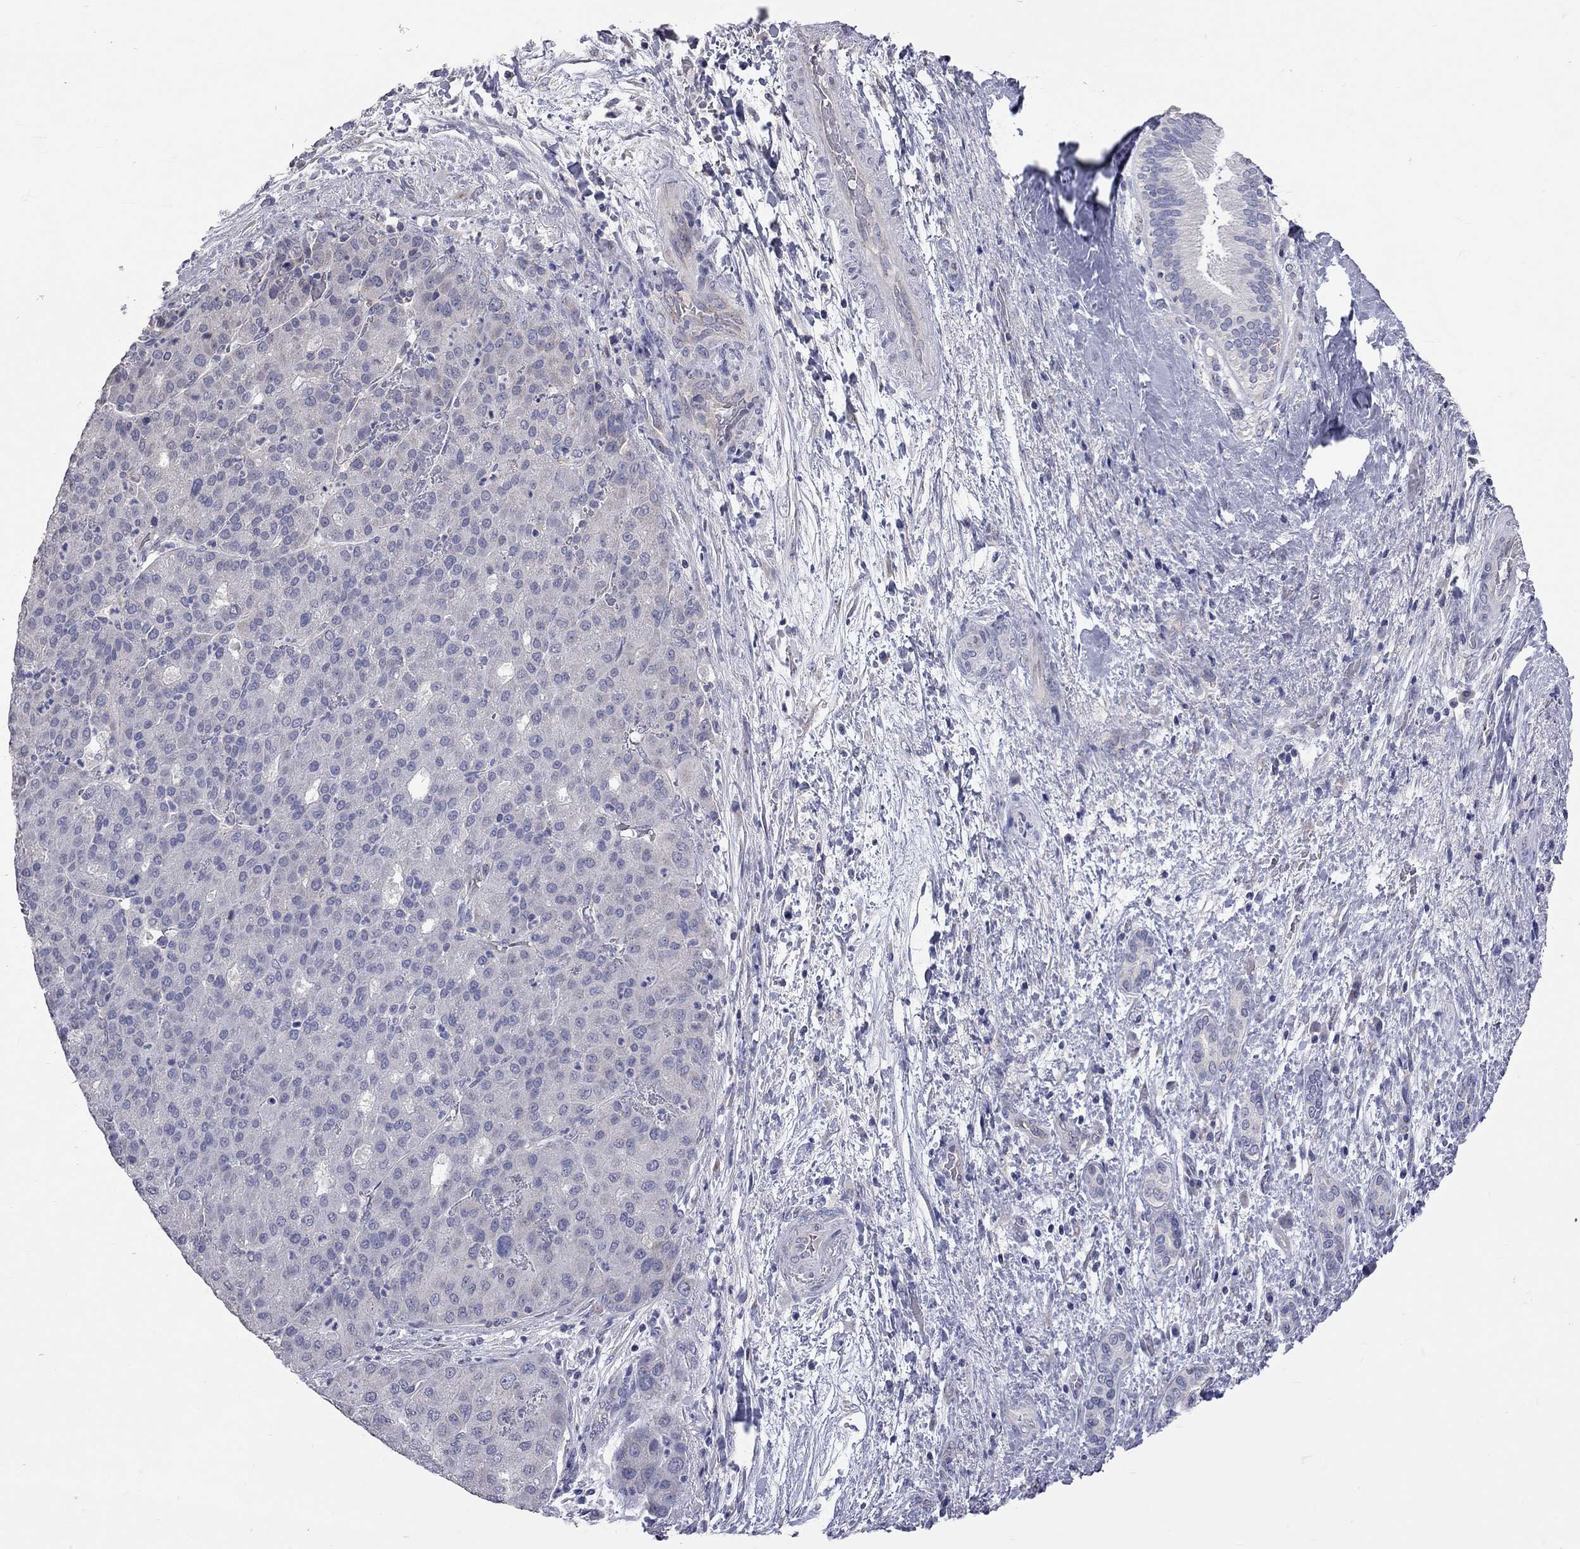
{"staining": {"intensity": "negative", "quantity": "none", "location": "none"}, "tissue": "liver cancer", "cell_type": "Tumor cells", "image_type": "cancer", "snomed": [{"axis": "morphology", "description": "Carcinoma, Hepatocellular, NOS"}, {"axis": "topography", "description": "Liver"}], "caption": "DAB immunohistochemical staining of human hepatocellular carcinoma (liver) displays no significant expression in tumor cells. Nuclei are stained in blue.", "gene": "OPRK1", "patient": {"sex": "male", "age": 65}}